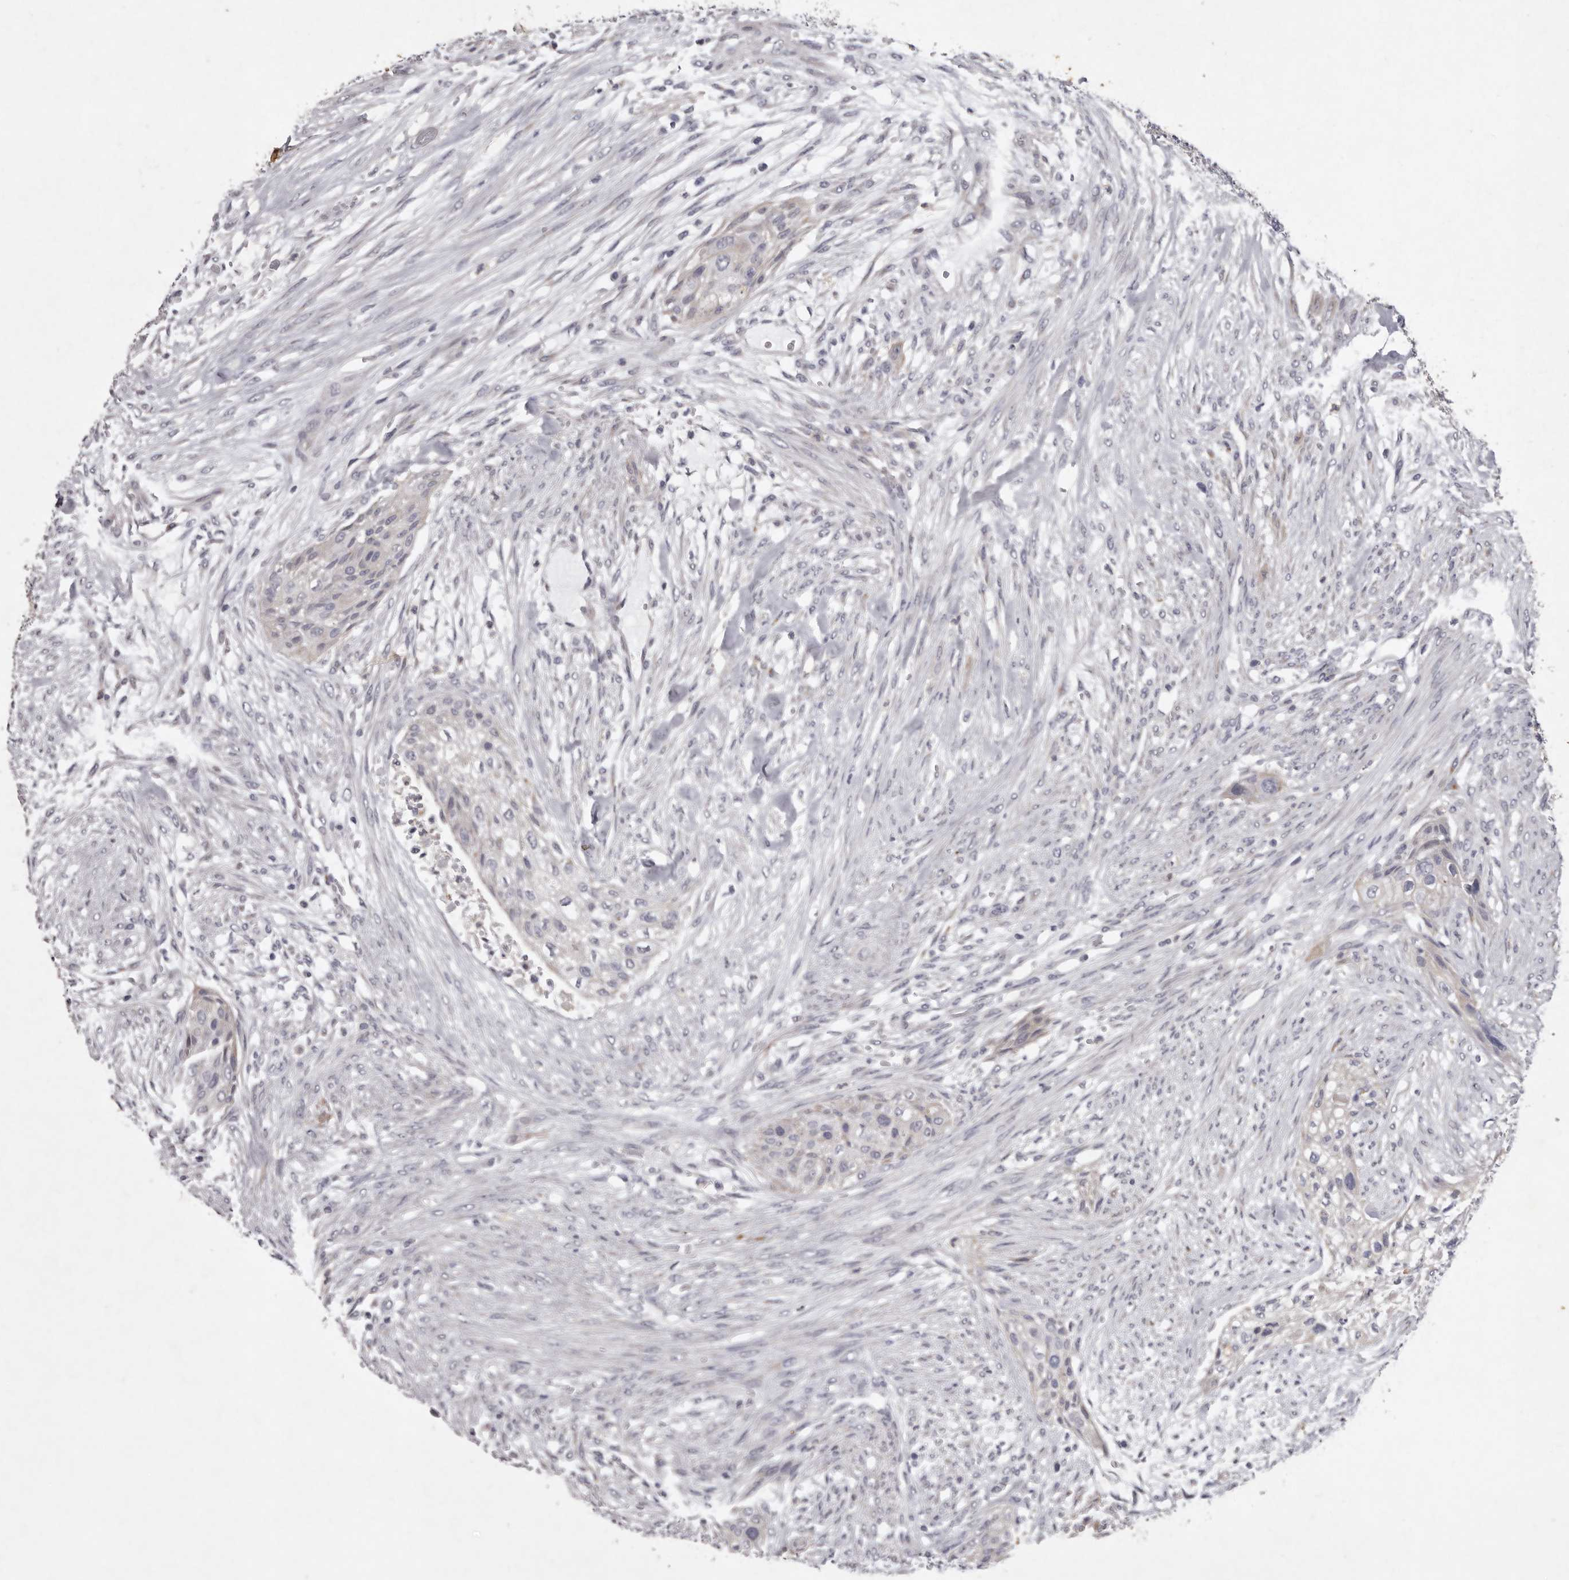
{"staining": {"intensity": "weak", "quantity": "<25%", "location": "cytoplasmic/membranous"}, "tissue": "urothelial cancer", "cell_type": "Tumor cells", "image_type": "cancer", "snomed": [{"axis": "morphology", "description": "Urothelial carcinoma, High grade"}, {"axis": "topography", "description": "Urinary bladder"}], "caption": "High power microscopy photomicrograph of an immunohistochemistry photomicrograph of urothelial cancer, revealing no significant expression in tumor cells.", "gene": "NKAIN4", "patient": {"sex": "male", "age": 35}}